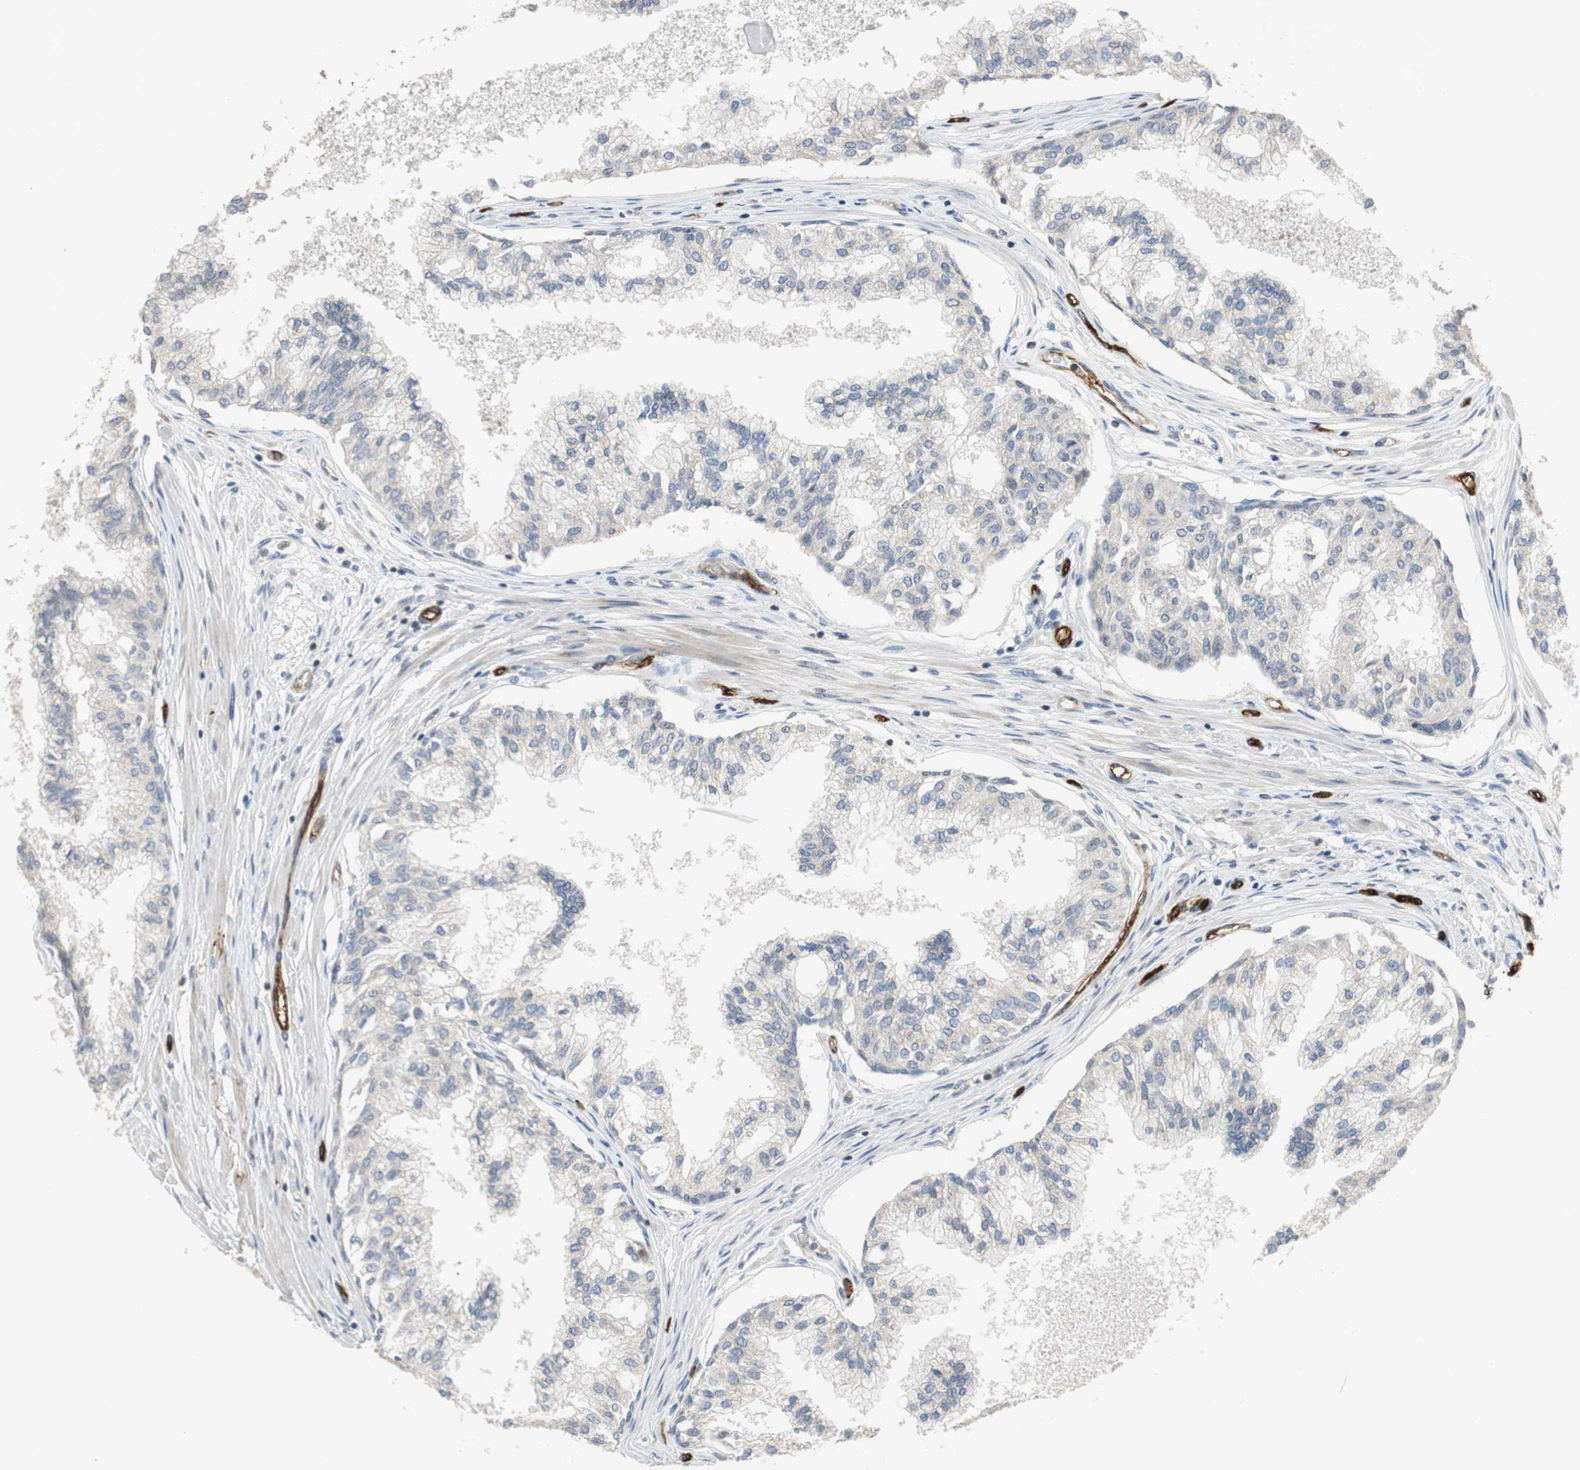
{"staining": {"intensity": "moderate", "quantity": ">75%", "location": "cytoplasmic/membranous"}, "tissue": "prostate", "cell_type": "Glandular cells", "image_type": "normal", "snomed": [{"axis": "morphology", "description": "Normal tissue, NOS"}, {"axis": "topography", "description": "Prostate"}, {"axis": "topography", "description": "Seminal veicle"}], "caption": "Glandular cells exhibit medium levels of moderate cytoplasmic/membranous staining in approximately >75% of cells in normal prostate.", "gene": "ALPL", "patient": {"sex": "male", "age": 60}}